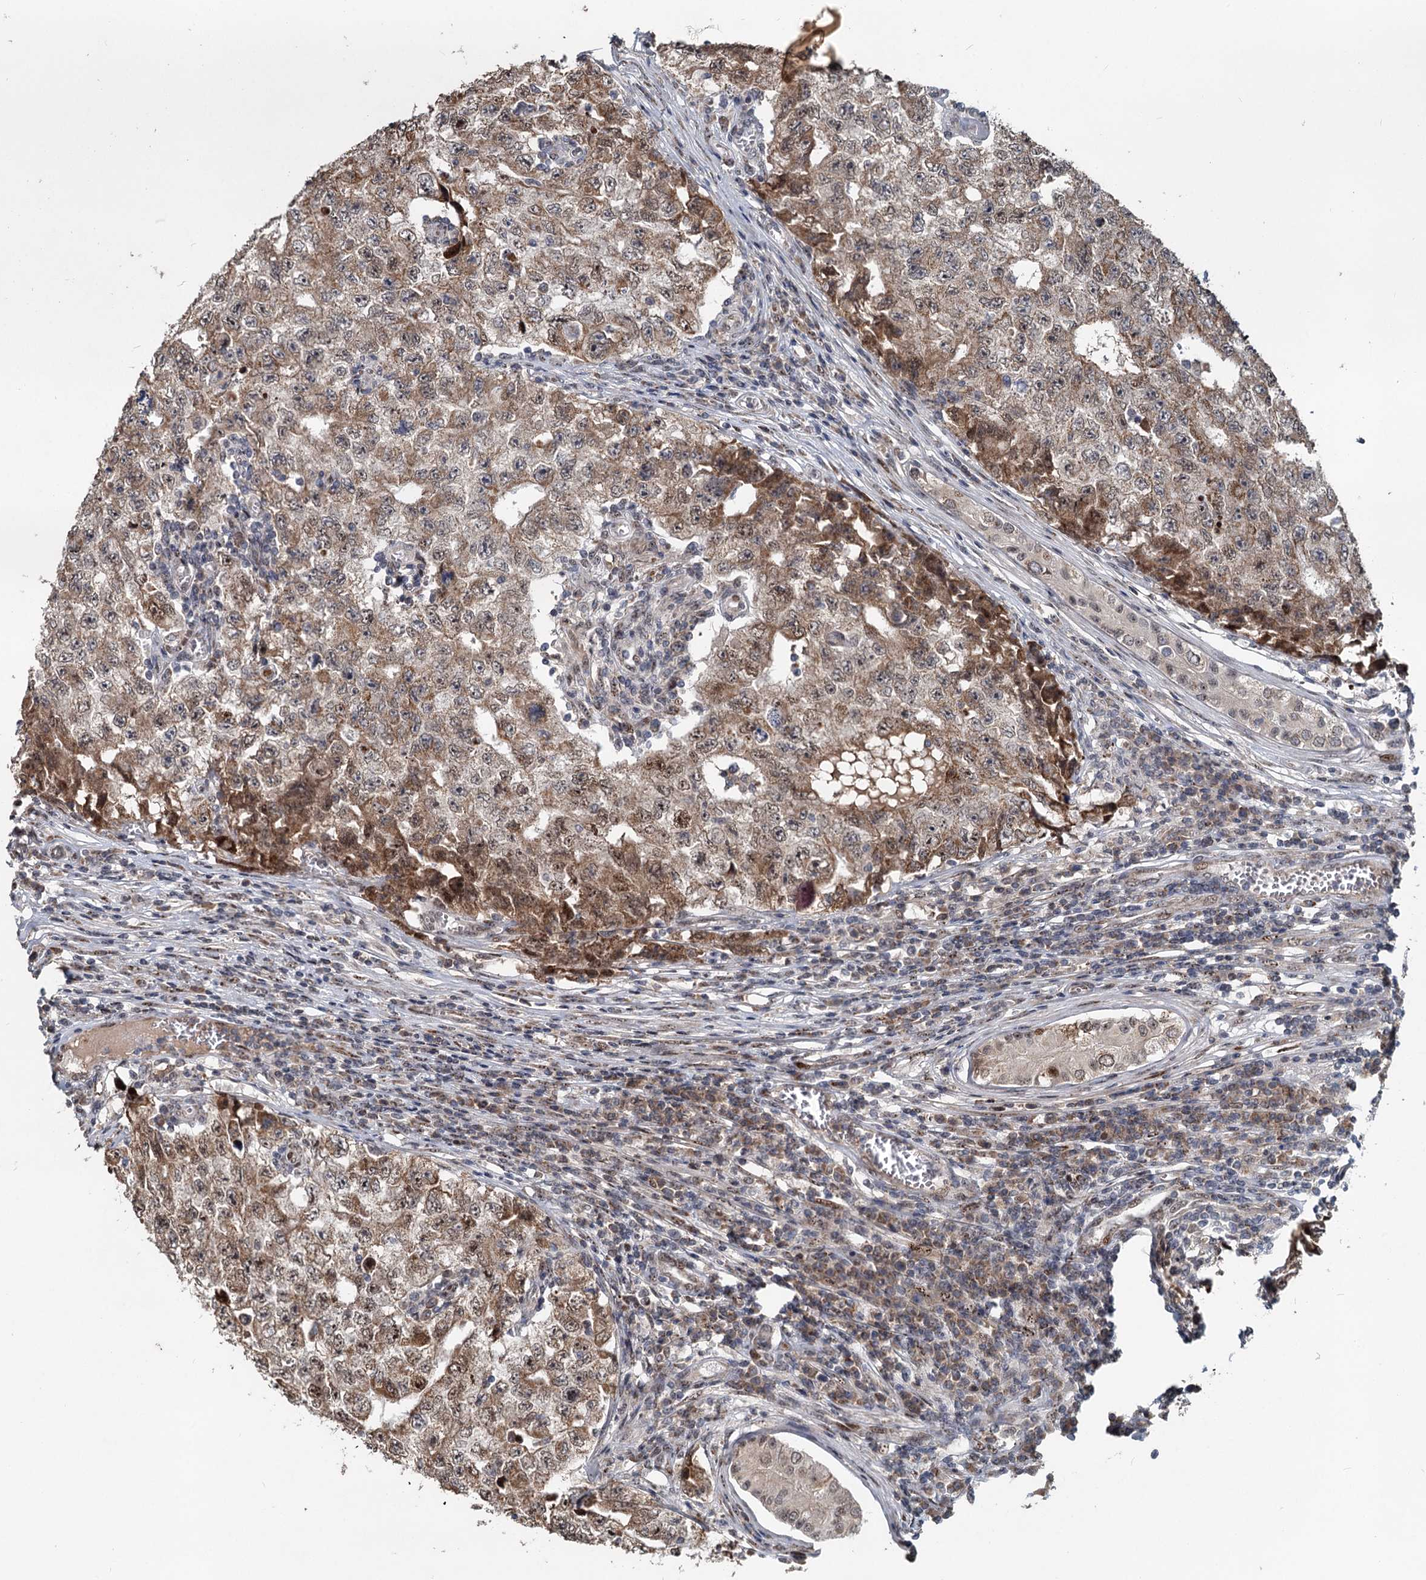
{"staining": {"intensity": "moderate", "quantity": ">75%", "location": "cytoplasmic/membranous,nuclear"}, "tissue": "testis cancer", "cell_type": "Tumor cells", "image_type": "cancer", "snomed": [{"axis": "morphology", "description": "Carcinoma, Embryonal, NOS"}, {"axis": "topography", "description": "Testis"}], "caption": "Testis embryonal carcinoma stained with a protein marker shows moderate staining in tumor cells.", "gene": "RITA1", "patient": {"sex": "male", "age": 17}}